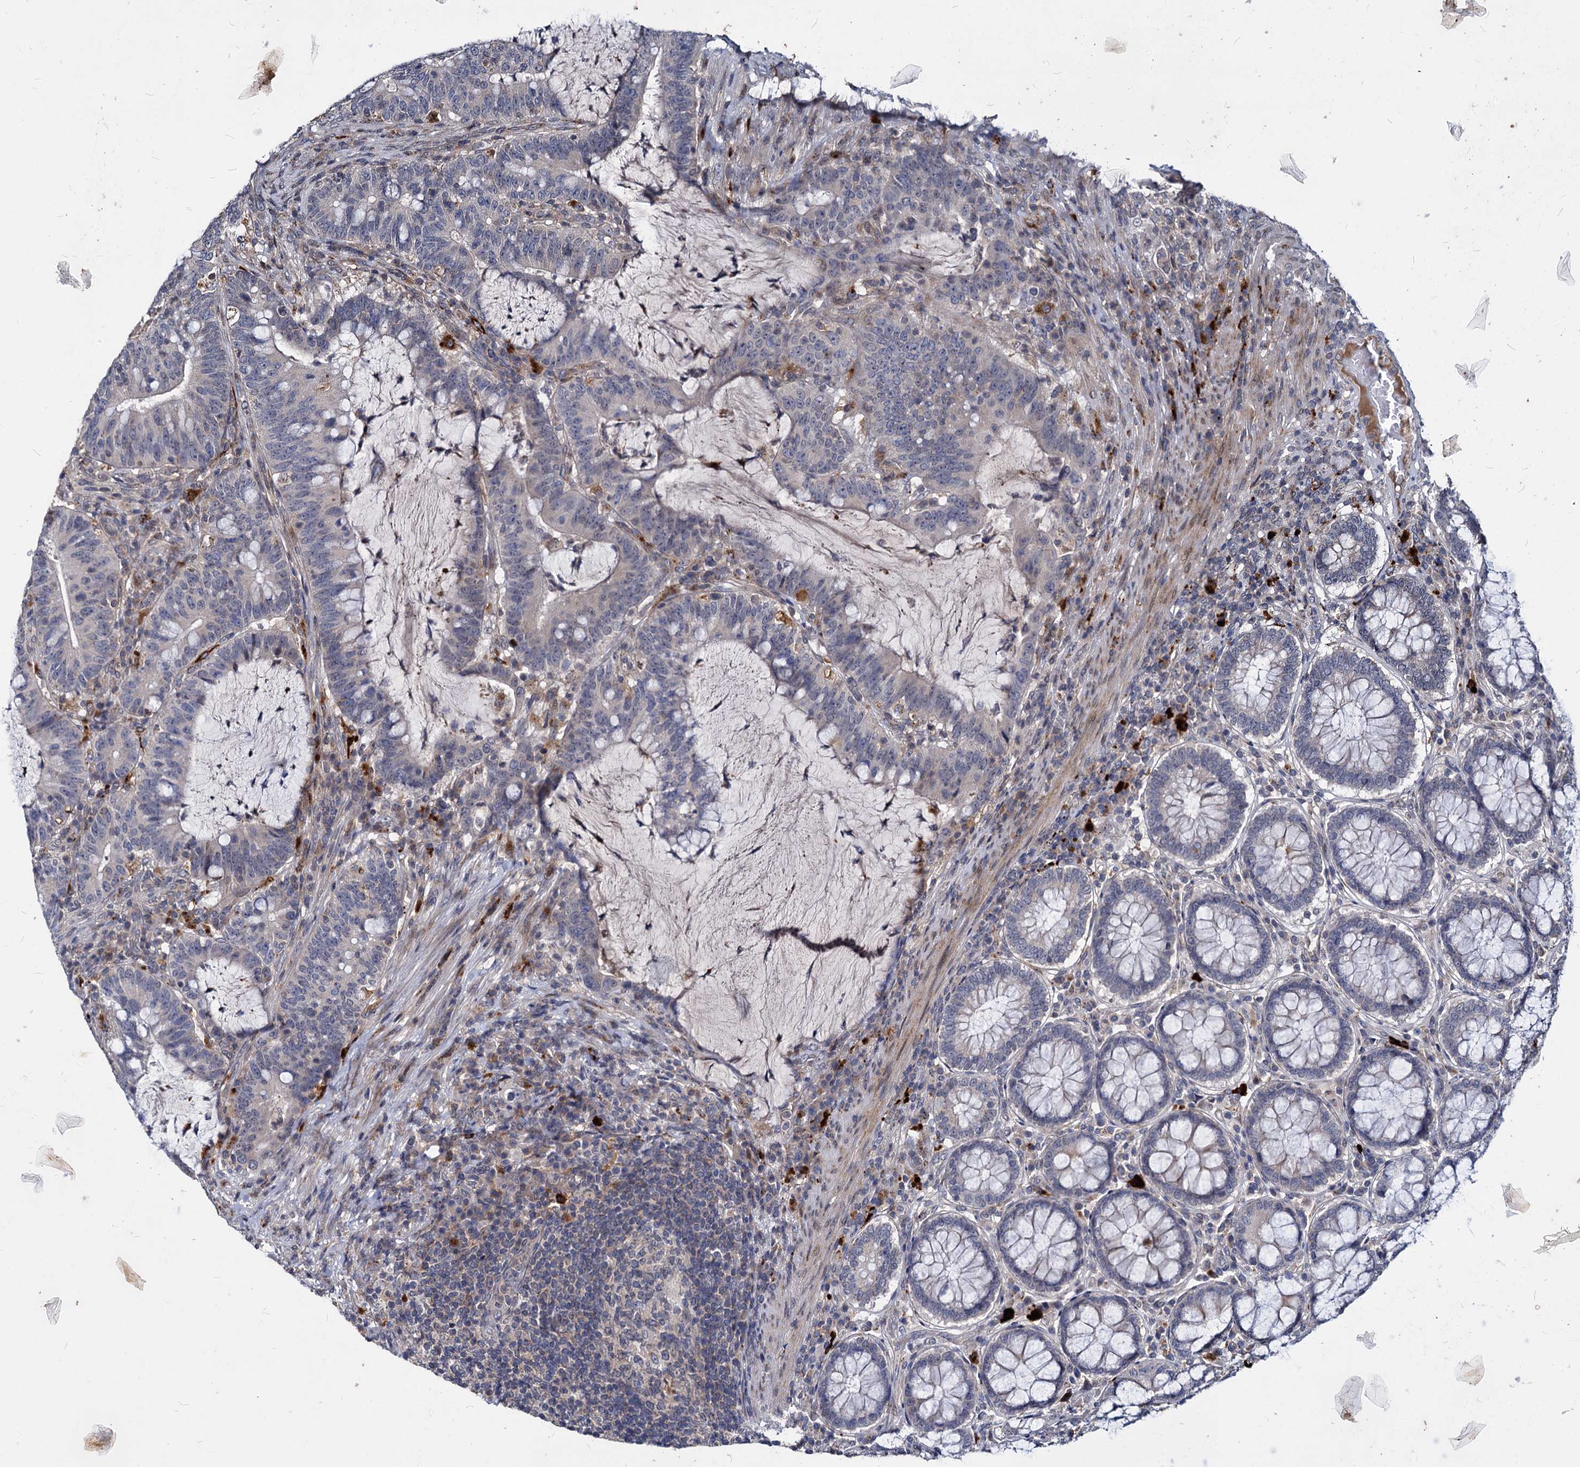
{"staining": {"intensity": "negative", "quantity": "none", "location": "none"}, "tissue": "colorectal cancer", "cell_type": "Tumor cells", "image_type": "cancer", "snomed": [{"axis": "morphology", "description": "Adenocarcinoma, NOS"}, {"axis": "topography", "description": "Colon"}], "caption": "A high-resolution image shows immunohistochemistry (IHC) staining of adenocarcinoma (colorectal), which exhibits no significant expression in tumor cells. (Stains: DAB immunohistochemistry with hematoxylin counter stain, Microscopy: brightfield microscopy at high magnification).", "gene": "C11orf86", "patient": {"sex": "female", "age": 66}}